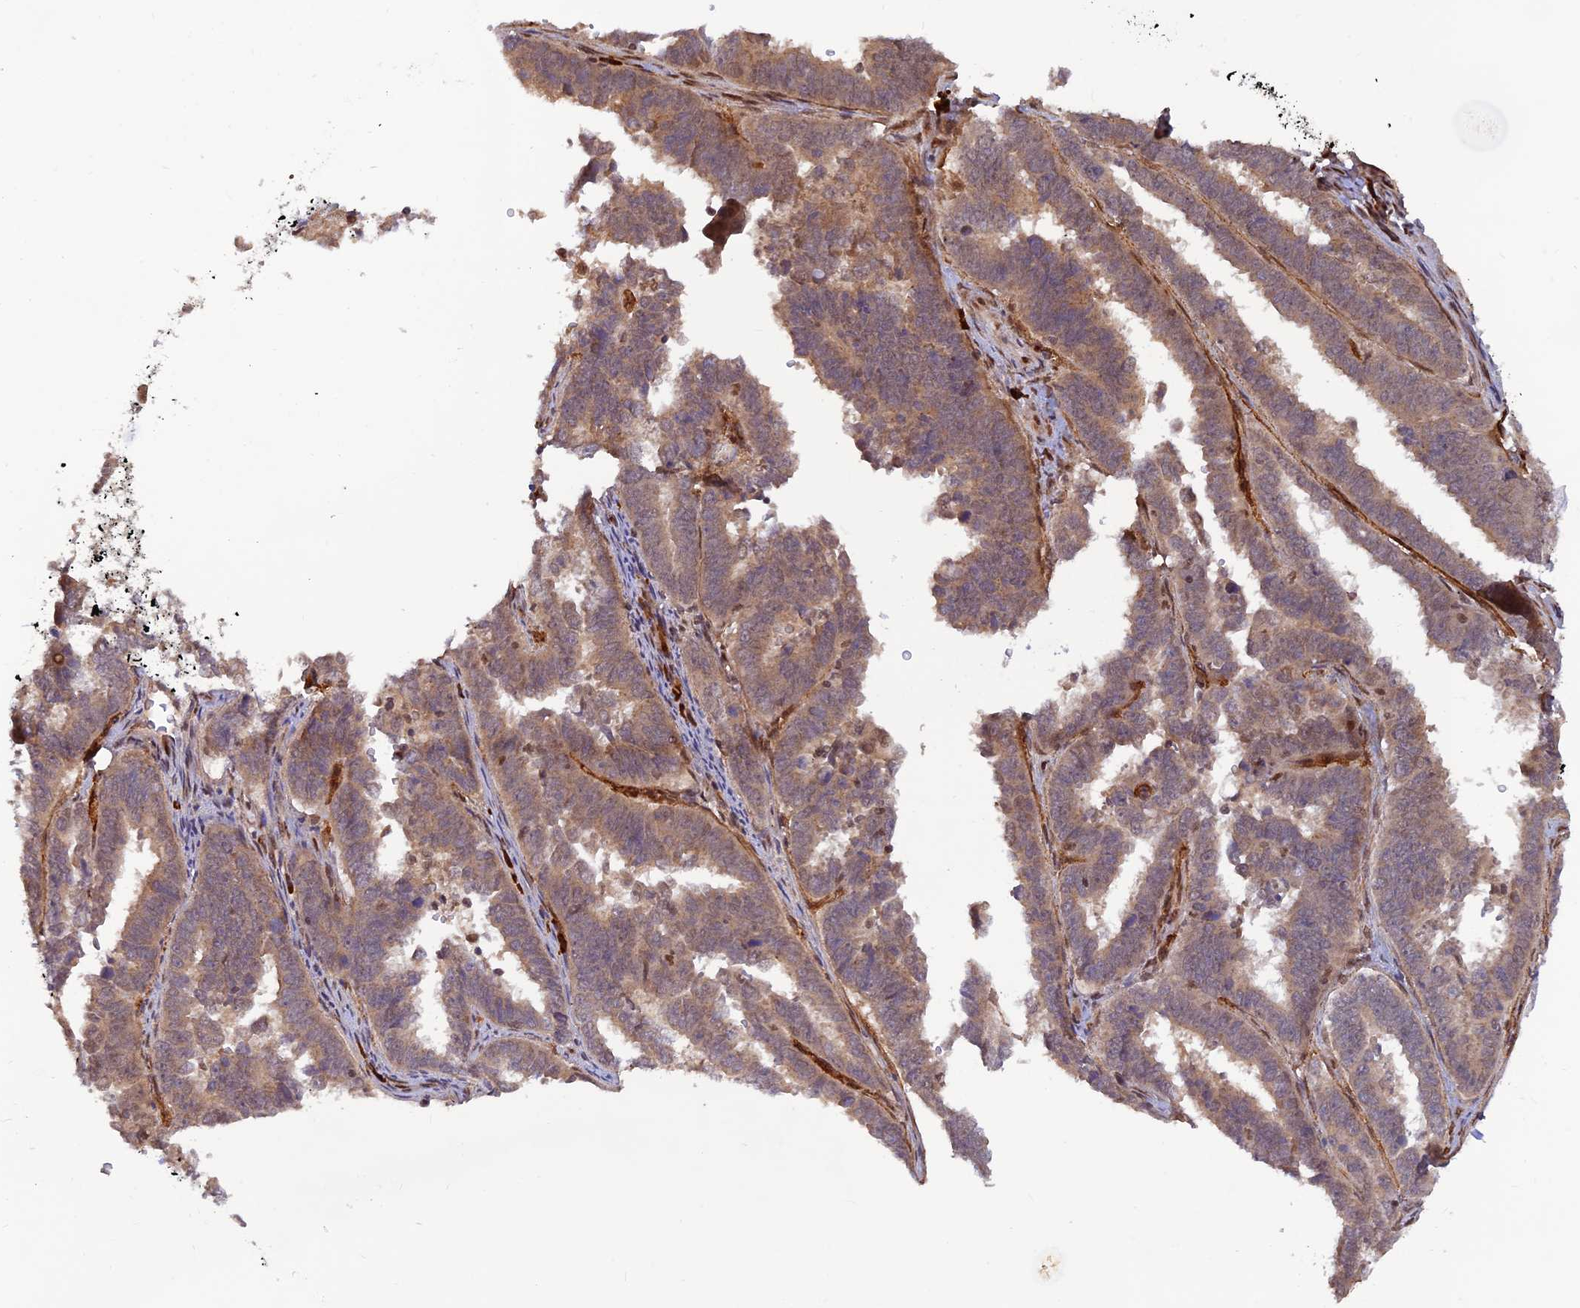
{"staining": {"intensity": "weak", "quantity": ">75%", "location": "cytoplasmic/membranous"}, "tissue": "endometrial cancer", "cell_type": "Tumor cells", "image_type": "cancer", "snomed": [{"axis": "morphology", "description": "Adenocarcinoma, NOS"}, {"axis": "topography", "description": "Endometrium"}], "caption": "Brown immunohistochemical staining in adenocarcinoma (endometrial) shows weak cytoplasmic/membranous staining in about >75% of tumor cells. The staining was performed using DAB, with brown indicating positive protein expression. Nuclei are stained blue with hematoxylin.", "gene": "ZNF565", "patient": {"sex": "female", "age": 75}}